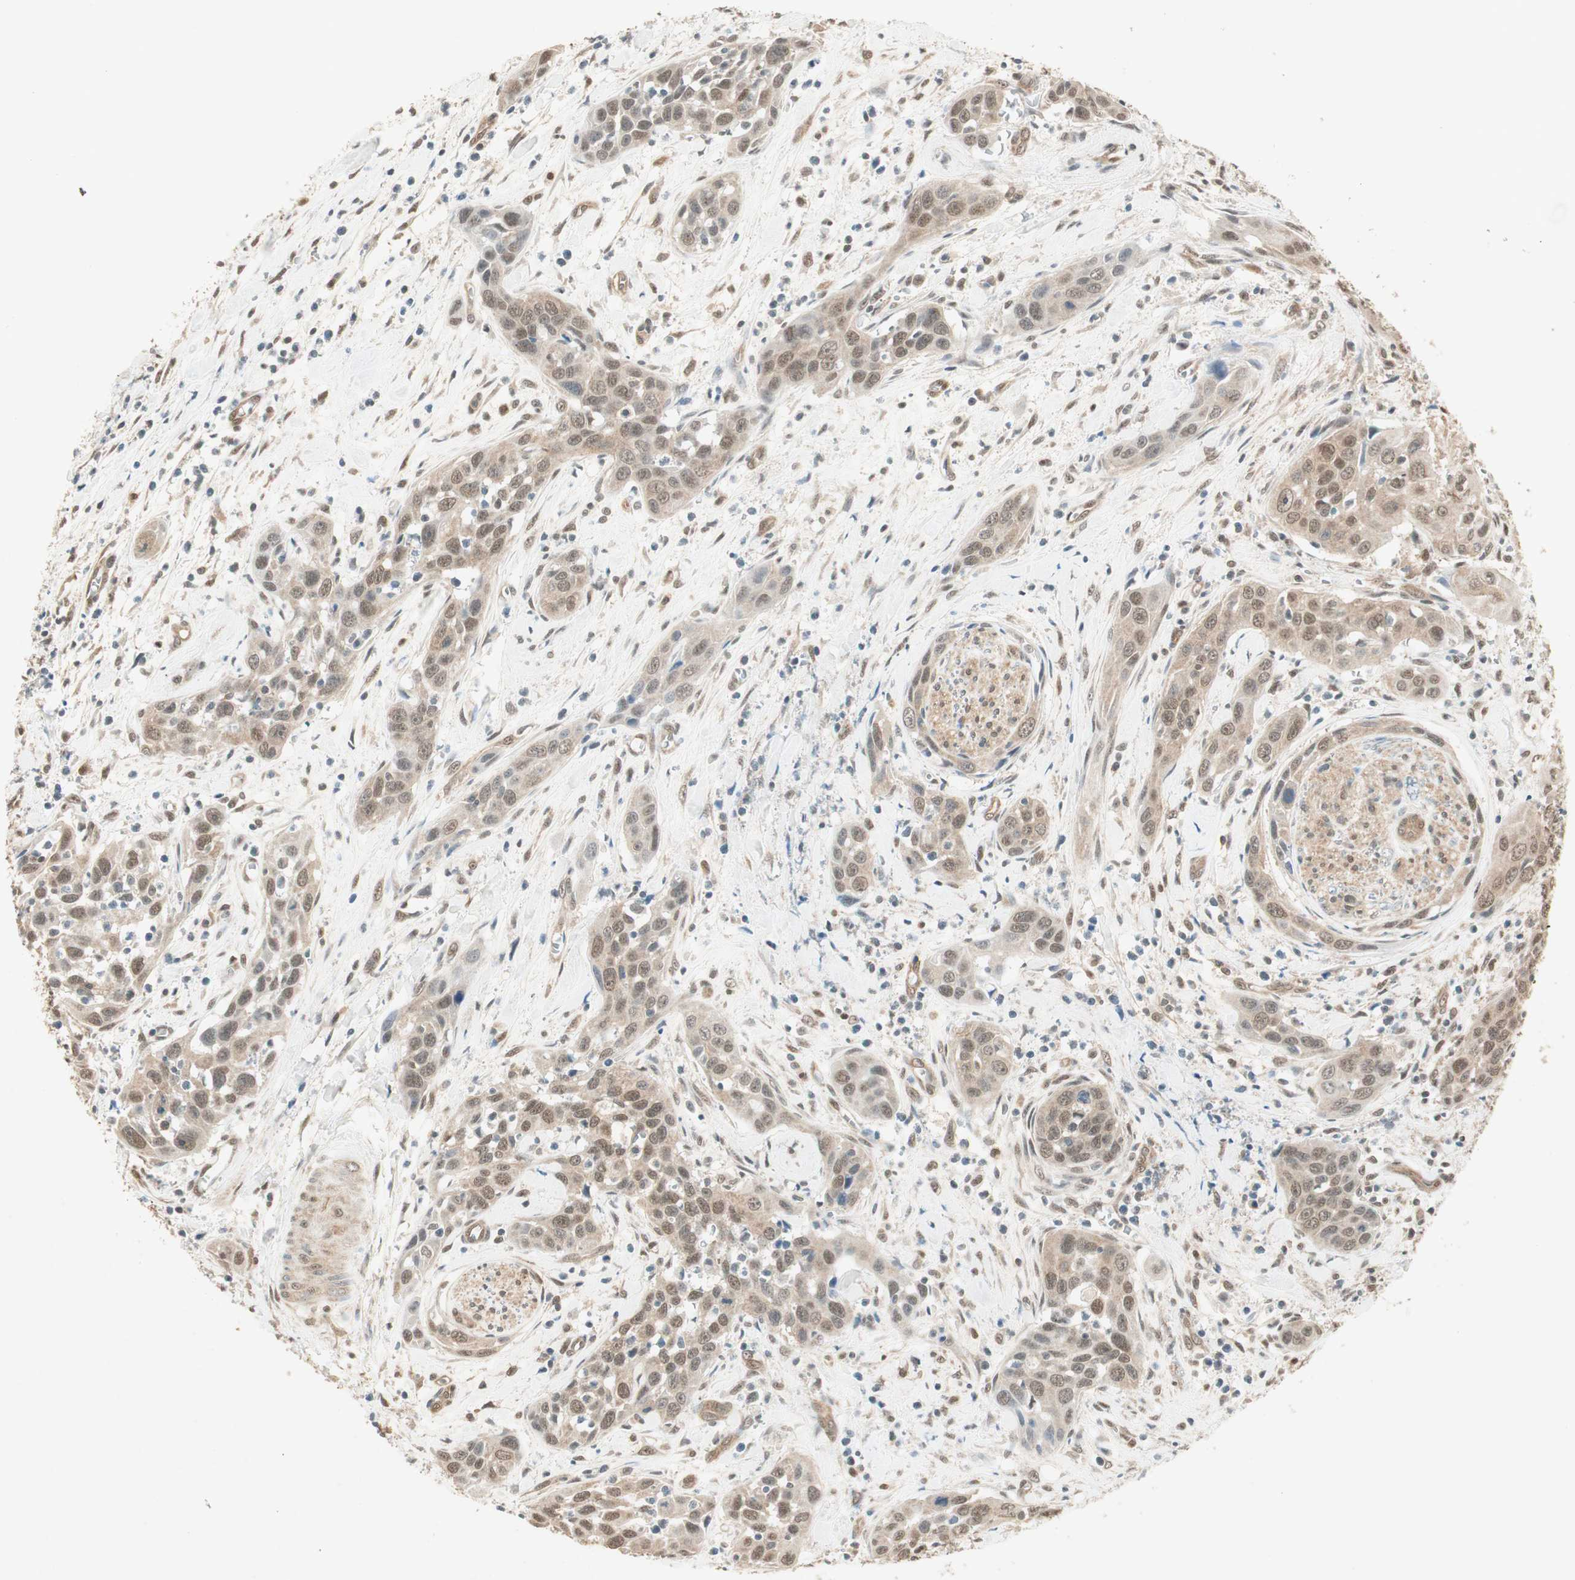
{"staining": {"intensity": "weak", "quantity": "25%-75%", "location": "cytoplasmic/membranous,nuclear"}, "tissue": "head and neck cancer", "cell_type": "Tumor cells", "image_type": "cancer", "snomed": [{"axis": "morphology", "description": "Squamous cell carcinoma, NOS"}, {"axis": "topography", "description": "Oral tissue"}, {"axis": "topography", "description": "Head-Neck"}], "caption": "Head and neck cancer stained with a brown dye shows weak cytoplasmic/membranous and nuclear positive staining in about 25%-75% of tumor cells.", "gene": "USP5", "patient": {"sex": "female", "age": 50}}